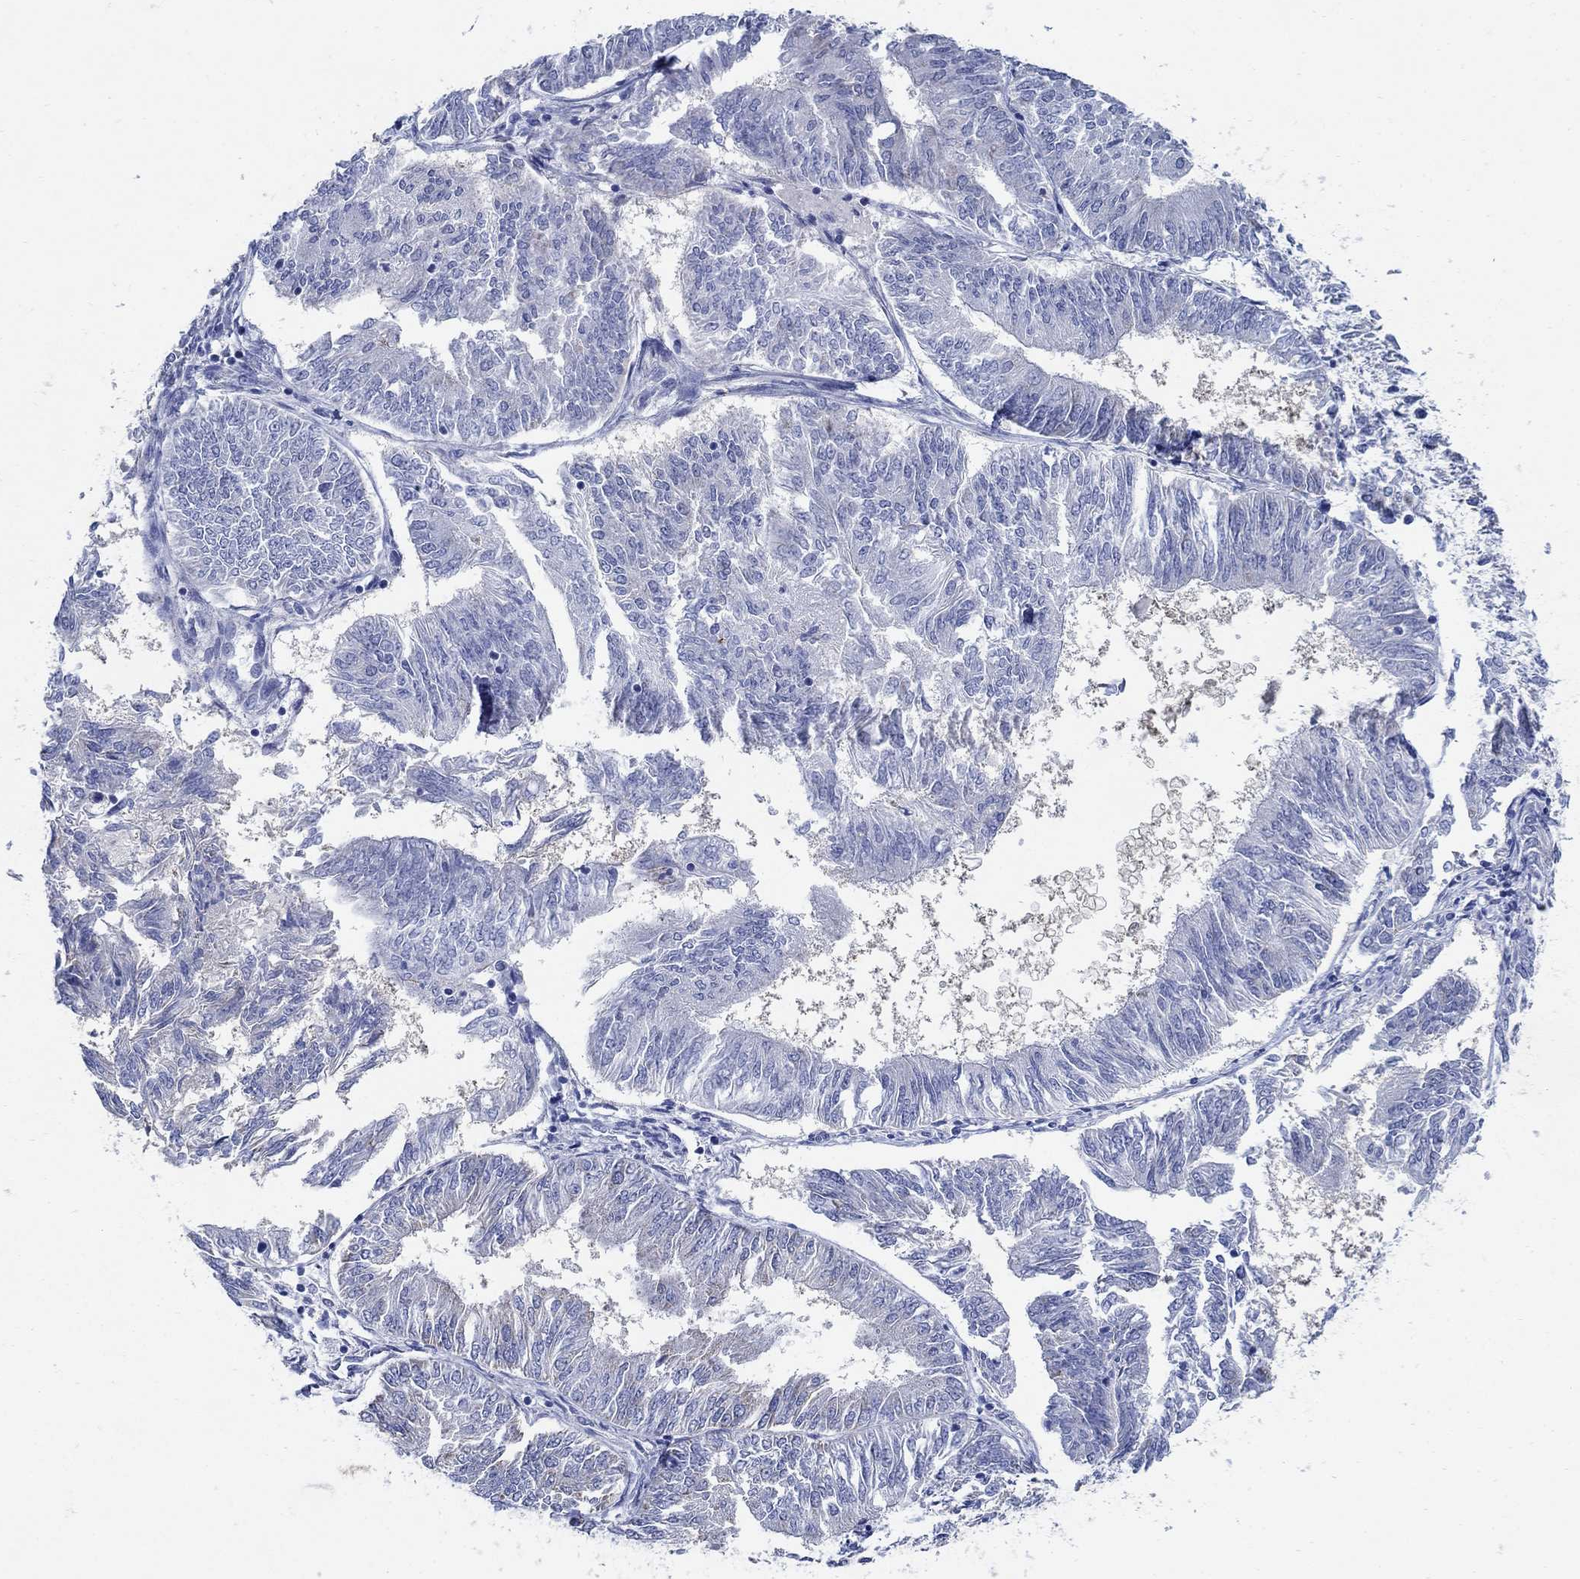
{"staining": {"intensity": "negative", "quantity": "none", "location": "none"}, "tissue": "endometrial cancer", "cell_type": "Tumor cells", "image_type": "cancer", "snomed": [{"axis": "morphology", "description": "Adenocarcinoma, NOS"}, {"axis": "topography", "description": "Endometrium"}], "caption": "High magnification brightfield microscopy of endometrial cancer (adenocarcinoma) stained with DAB (3,3'-diaminobenzidine) (brown) and counterstained with hematoxylin (blue): tumor cells show no significant staining.", "gene": "ZDHHC14", "patient": {"sex": "female", "age": 58}}